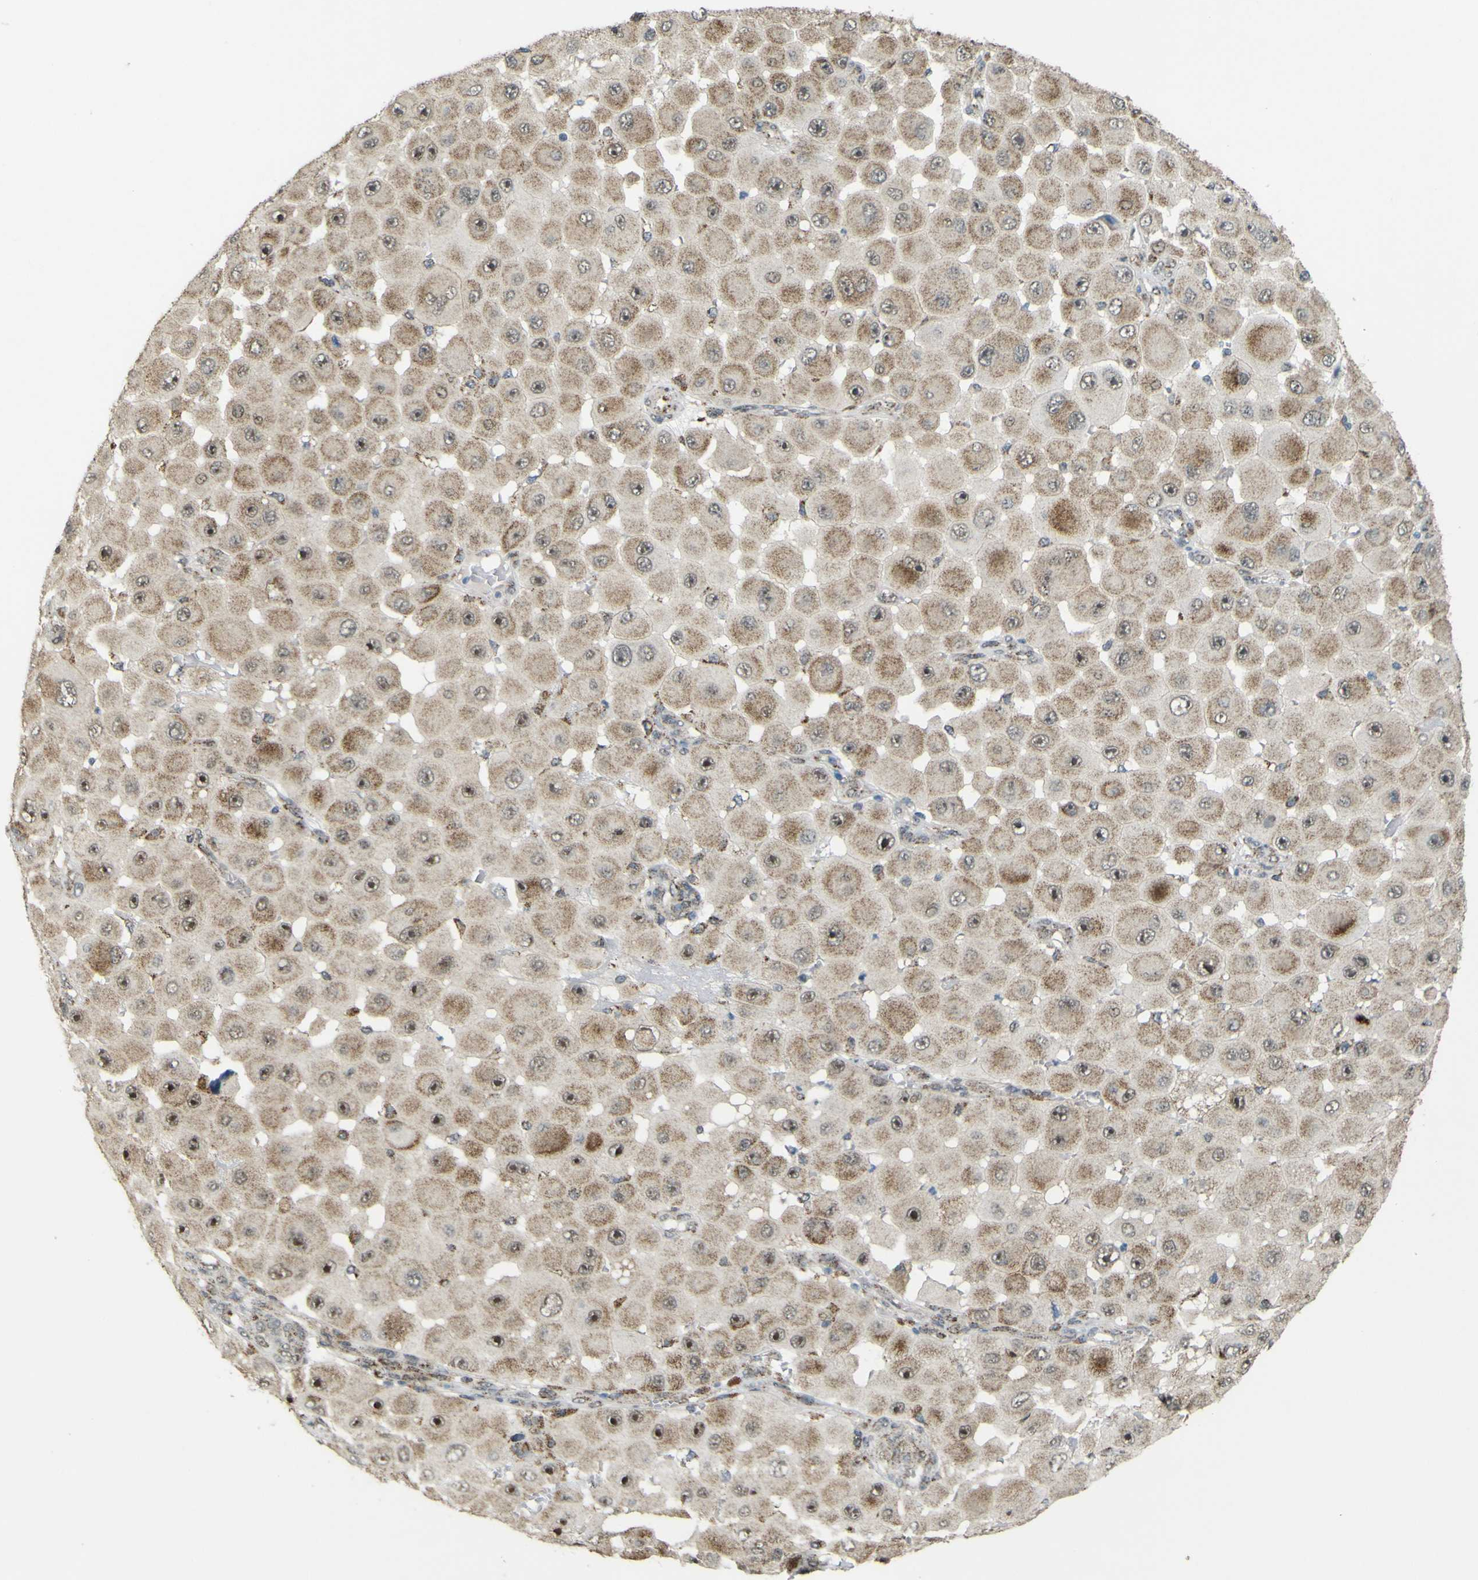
{"staining": {"intensity": "moderate", "quantity": ">75%", "location": "cytoplasmic/membranous,nuclear"}, "tissue": "melanoma", "cell_type": "Tumor cells", "image_type": "cancer", "snomed": [{"axis": "morphology", "description": "Malignant melanoma, NOS"}, {"axis": "topography", "description": "Skin"}], "caption": "Protein expression analysis of human malignant melanoma reveals moderate cytoplasmic/membranous and nuclear positivity in about >75% of tumor cells.", "gene": "ACBD5", "patient": {"sex": "female", "age": 81}}